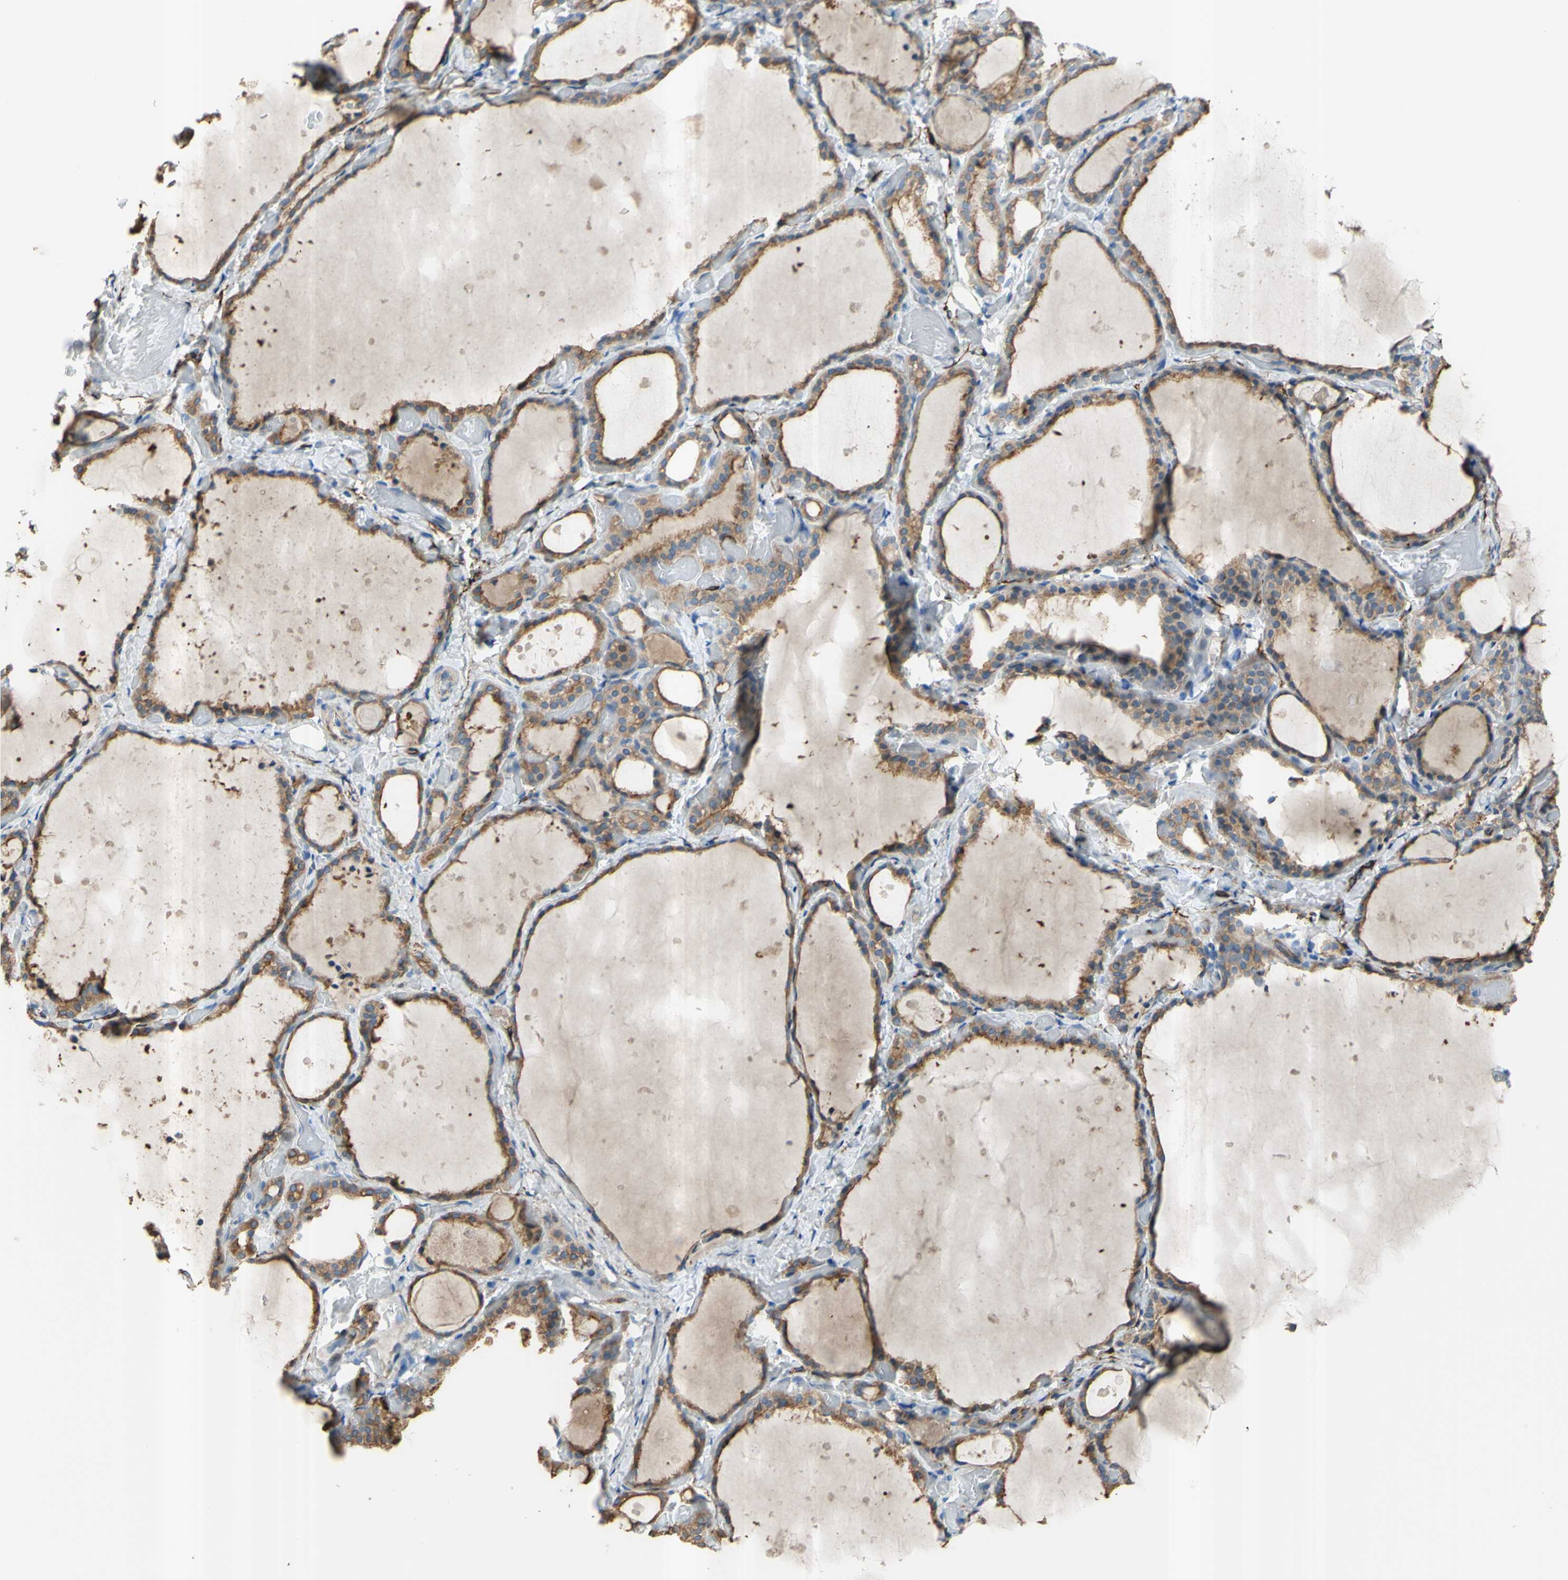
{"staining": {"intensity": "moderate", "quantity": ">75%", "location": "cytoplasmic/membranous"}, "tissue": "thyroid gland", "cell_type": "Glandular cells", "image_type": "normal", "snomed": [{"axis": "morphology", "description": "Normal tissue, NOS"}, {"axis": "topography", "description": "Thyroid gland"}], "caption": "The immunohistochemical stain shows moderate cytoplasmic/membranous staining in glandular cells of normal thyroid gland. (Brightfield microscopy of DAB IHC at high magnification).", "gene": "PRRG2", "patient": {"sex": "female", "age": 44}}